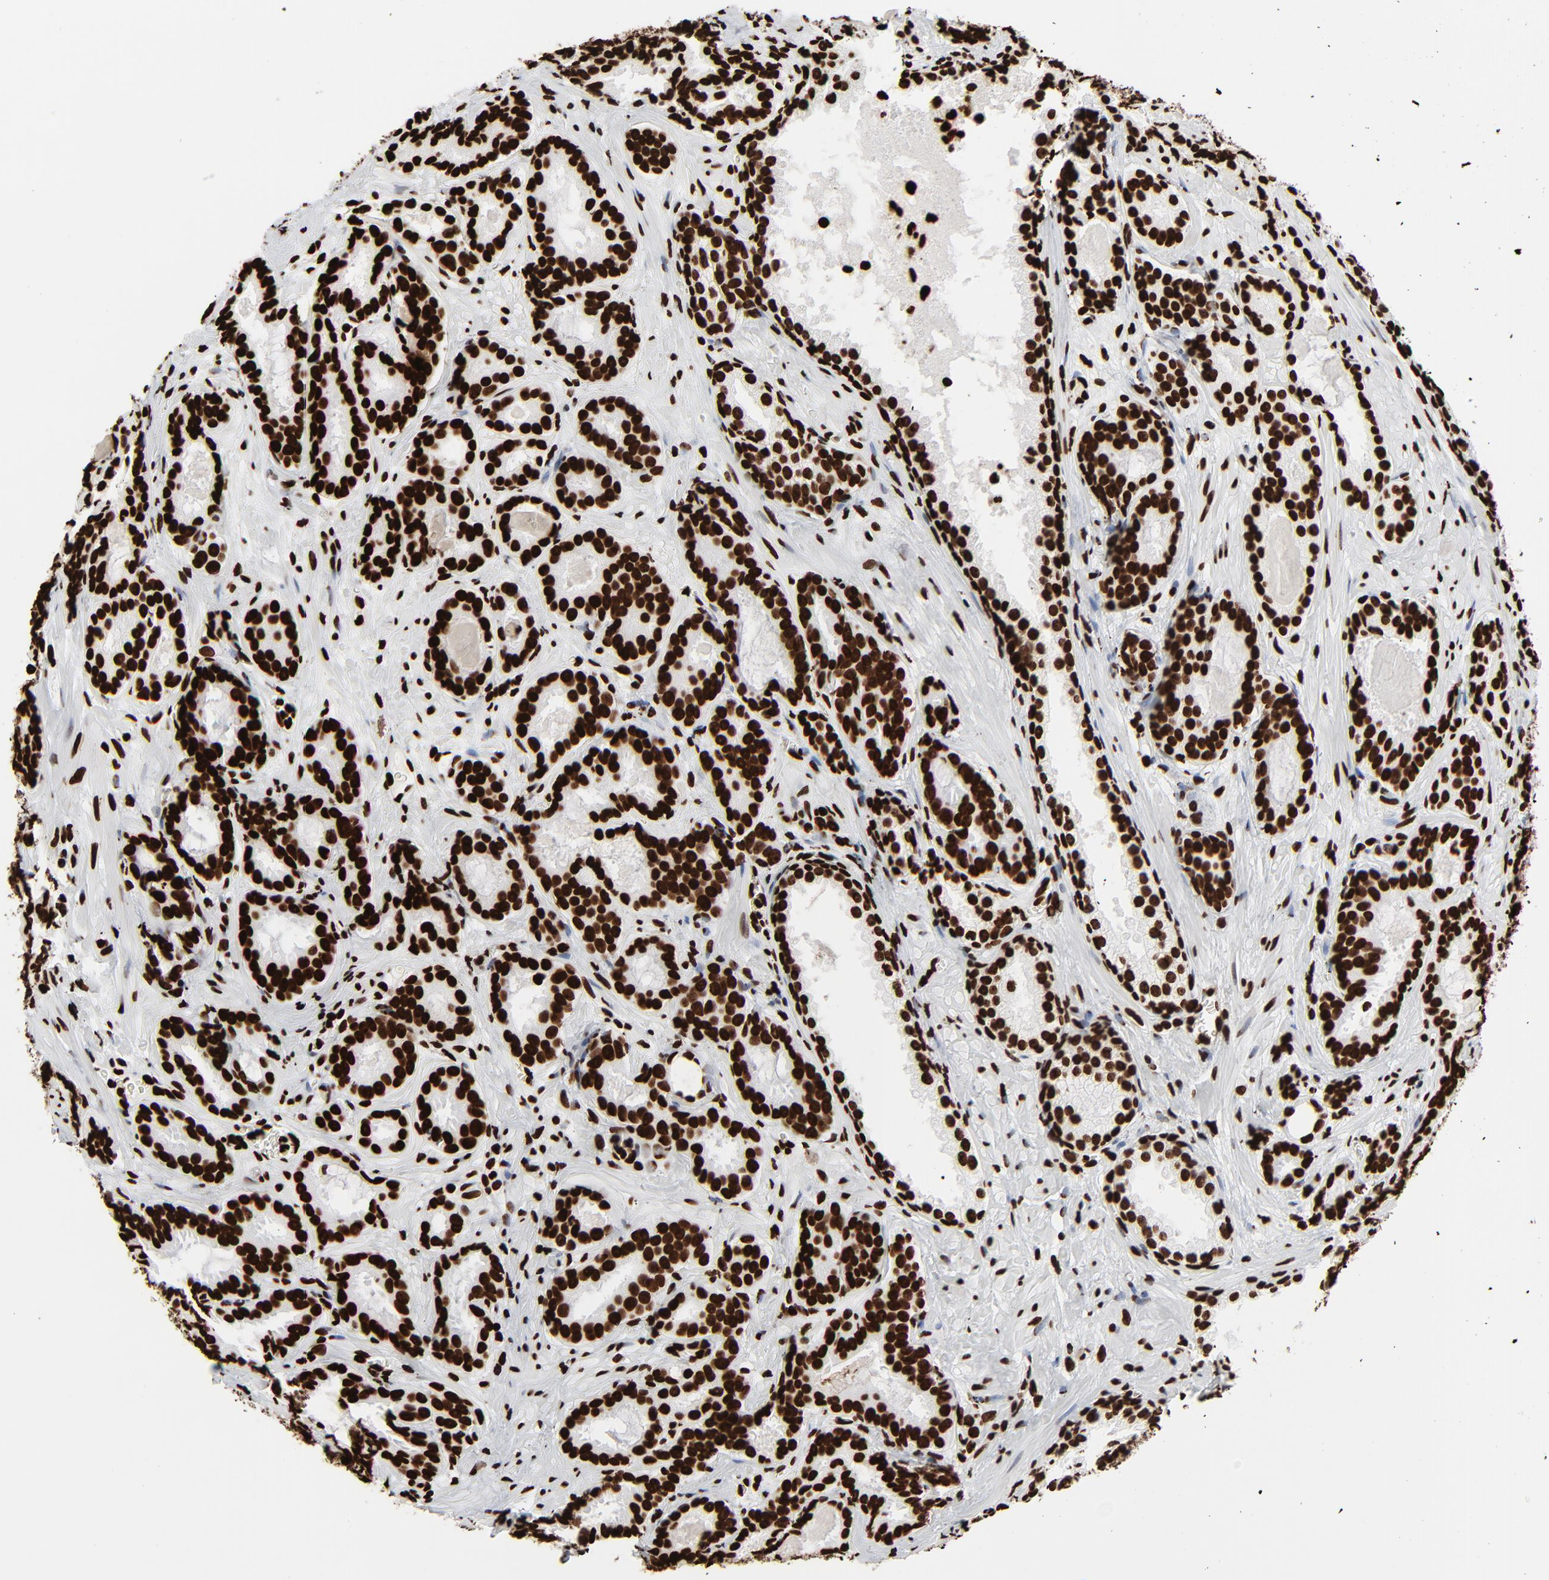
{"staining": {"intensity": "strong", "quantity": ">75%", "location": "nuclear"}, "tissue": "prostate cancer", "cell_type": "Tumor cells", "image_type": "cancer", "snomed": [{"axis": "morphology", "description": "Adenocarcinoma, Medium grade"}, {"axis": "topography", "description": "Prostate"}], "caption": "Immunohistochemistry (IHC) photomicrograph of human medium-grade adenocarcinoma (prostate) stained for a protein (brown), which demonstrates high levels of strong nuclear staining in about >75% of tumor cells.", "gene": "H3-4", "patient": {"sex": "male", "age": 64}}